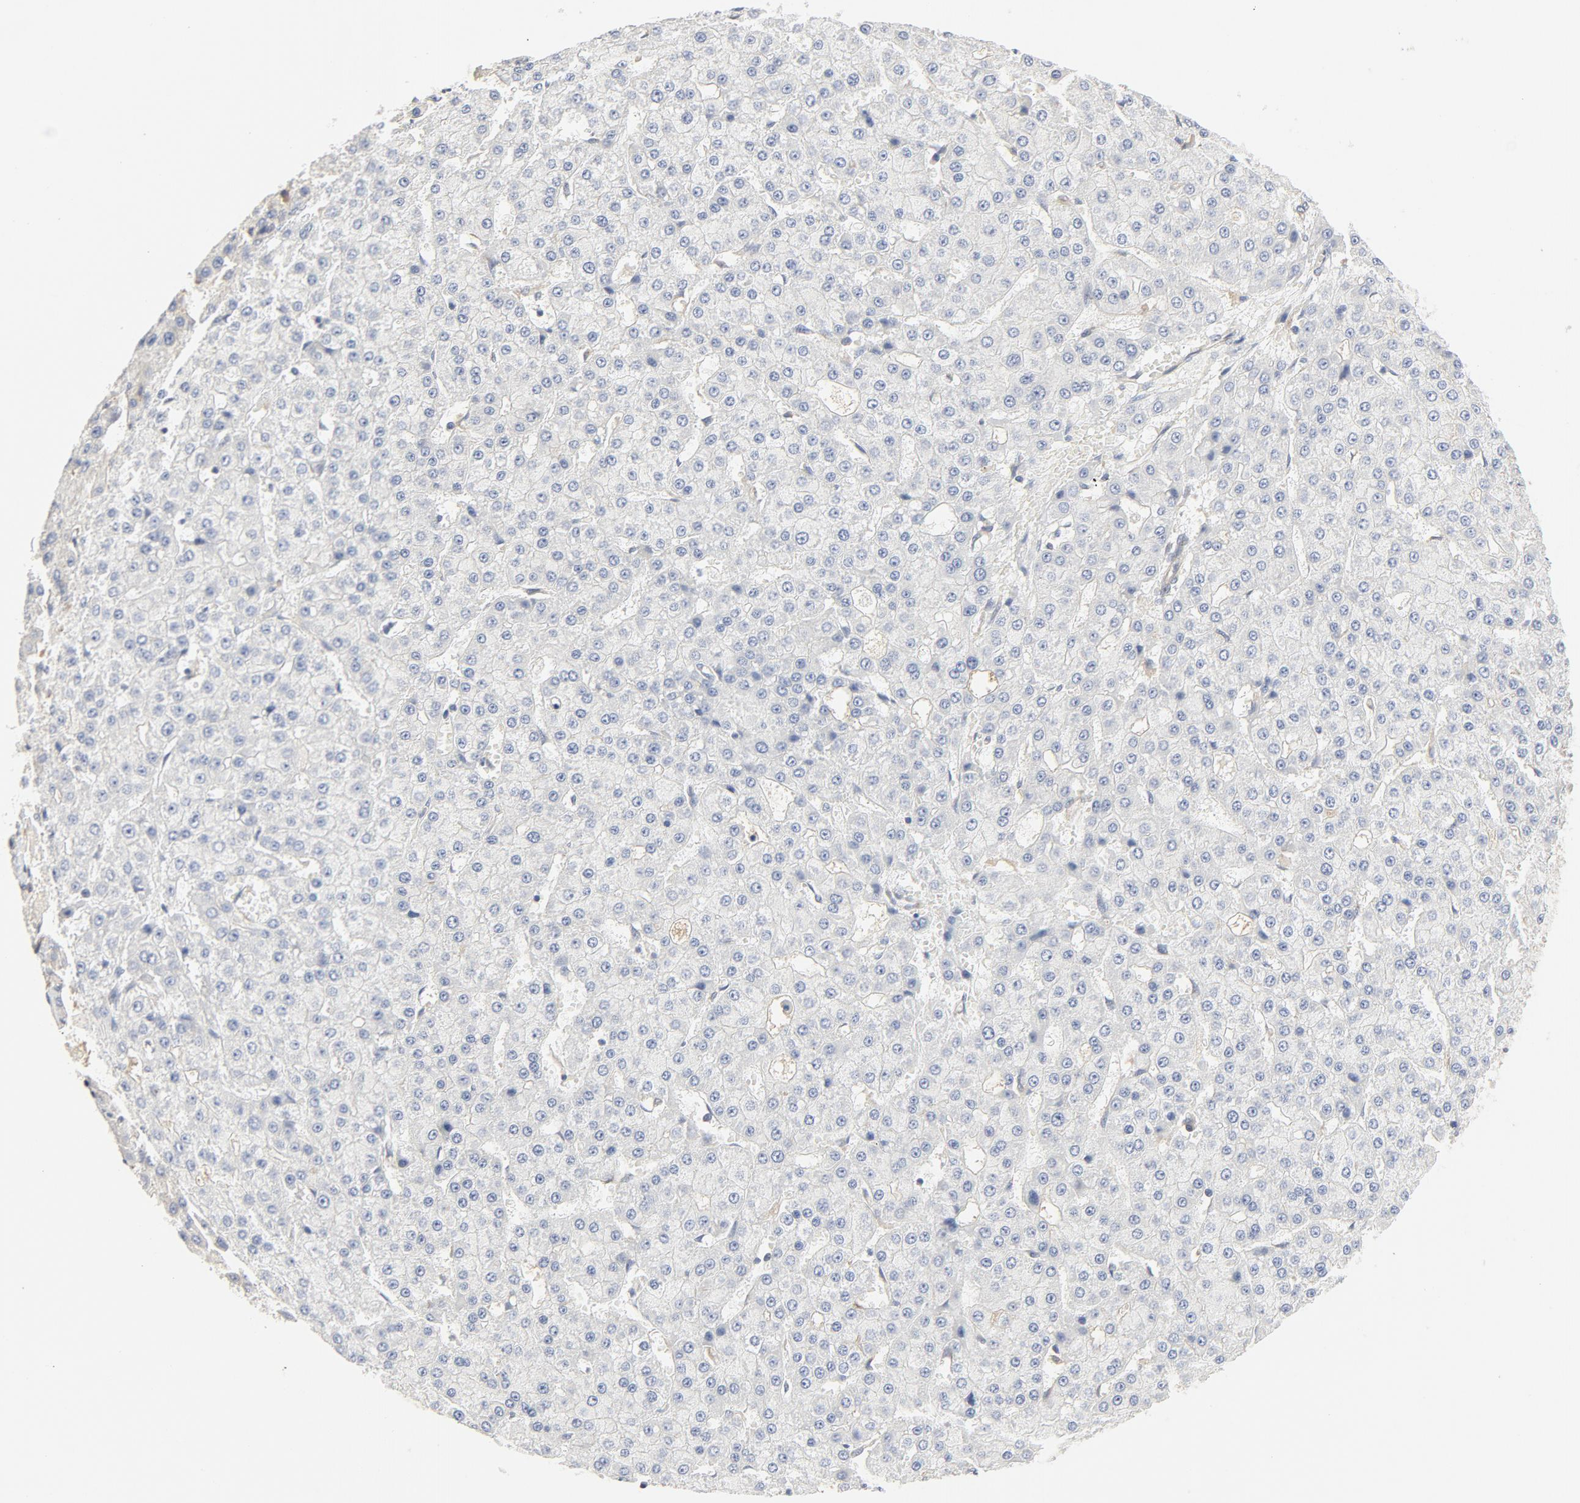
{"staining": {"intensity": "negative", "quantity": "none", "location": "none"}, "tissue": "liver cancer", "cell_type": "Tumor cells", "image_type": "cancer", "snomed": [{"axis": "morphology", "description": "Carcinoma, Hepatocellular, NOS"}, {"axis": "topography", "description": "Liver"}], "caption": "Immunohistochemistry (IHC) image of human liver cancer (hepatocellular carcinoma) stained for a protein (brown), which exhibits no positivity in tumor cells. (DAB (3,3'-diaminobenzidine) immunohistochemistry (IHC) visualized using brightfield microscopy, high magnification).", "gene": "RABEP1", "patient": {"sex": "male", "age": 47}}